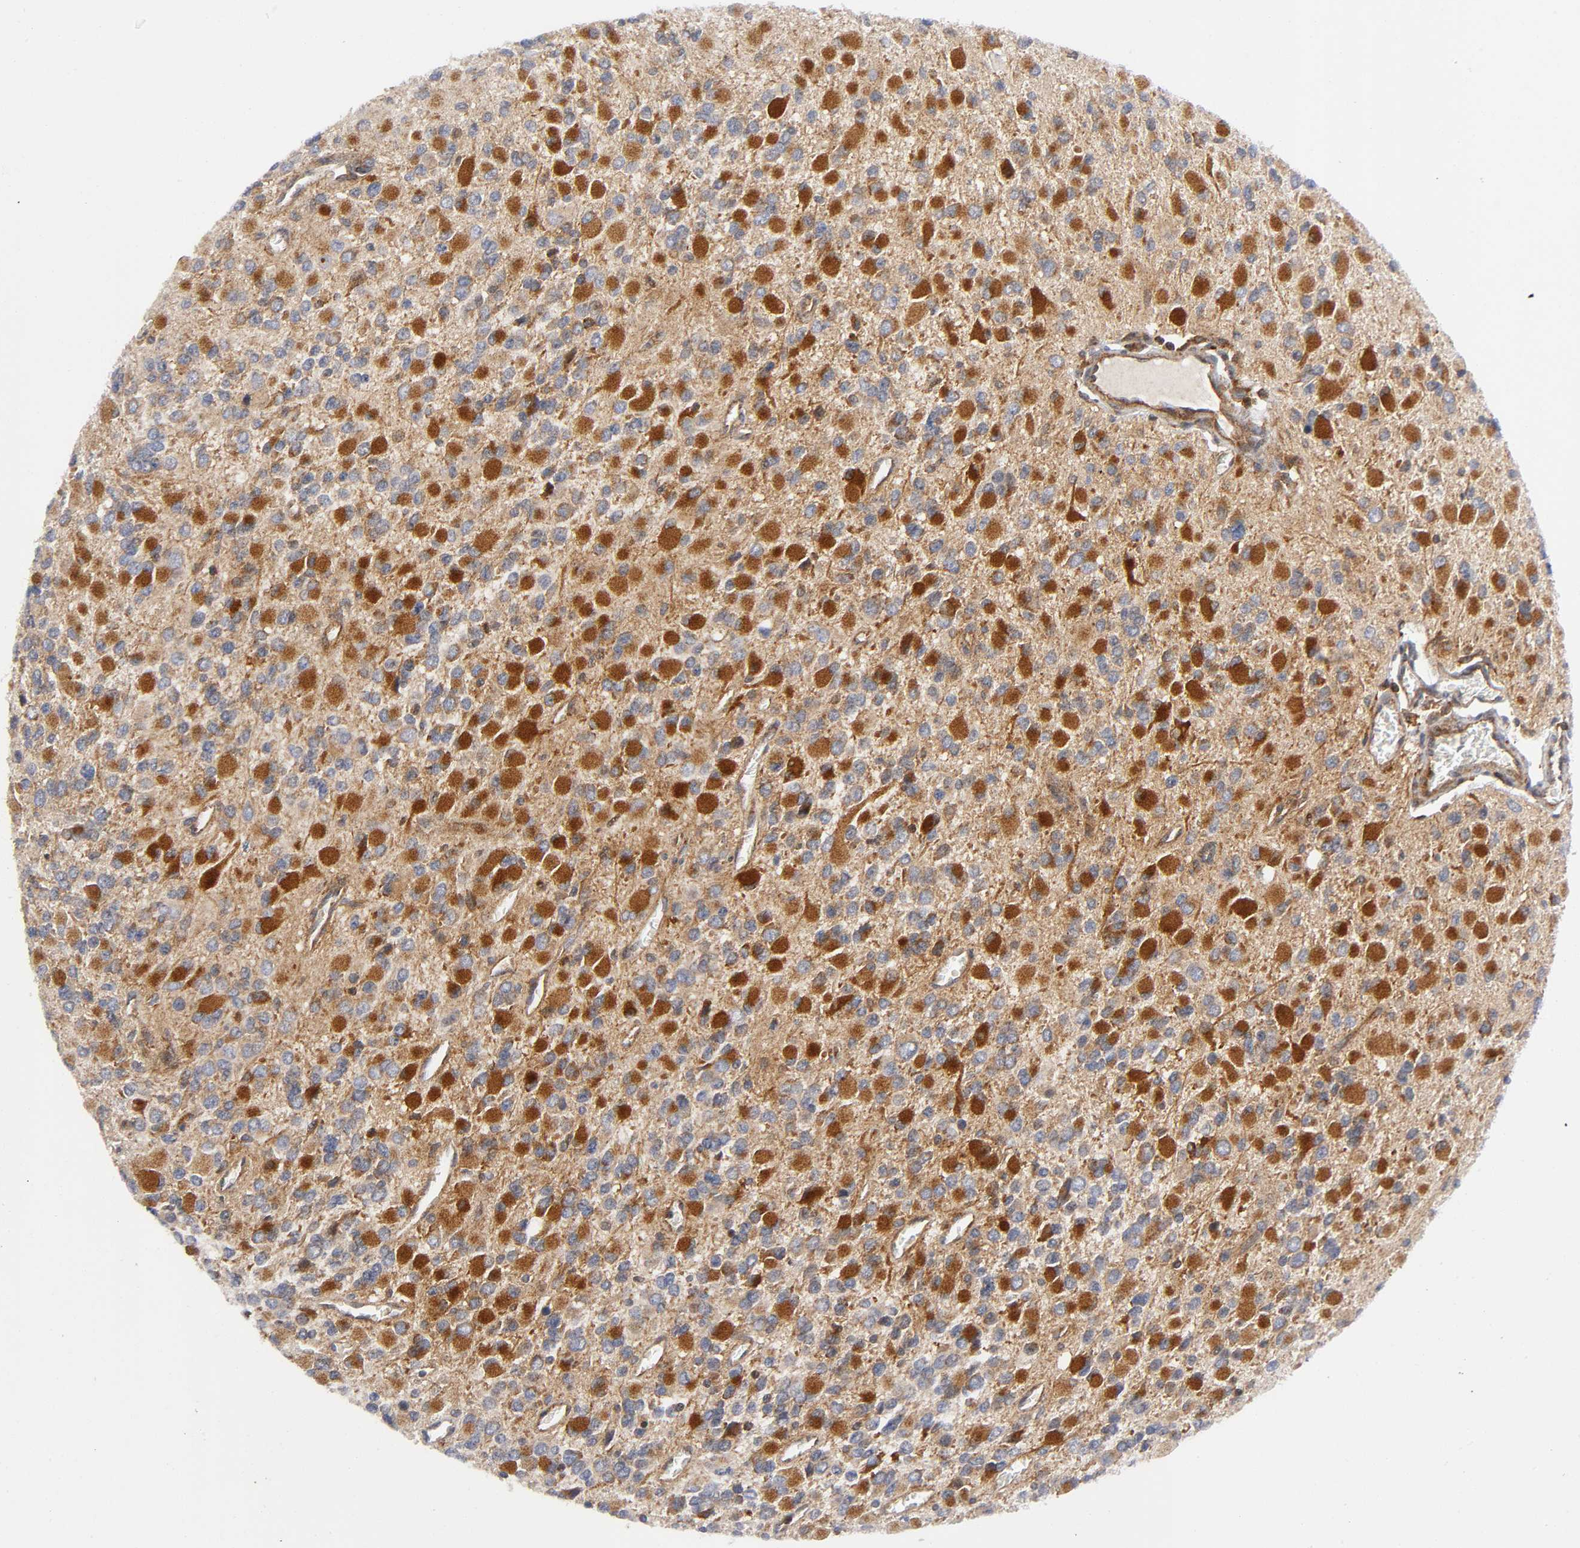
{"staining": {"intensity": "moderate", "quantity": ">75%", "location": "cytoplasmic/membranous"}, "tissue": "glioma", "cell_type": "Tumor cells", "image_type": "cancer", "snomed": [{"axis": "morphology", "description": "Glioma, malignant, Low grade"}, {"axis": "topography", "description": "Brain"}], "caption": "Tumor cells demonstrate moderate cytoplasmic/membranous expression in about >75% of cells in malignant low-grade glioma.", "gene": "EIF5", "patient": {"sex": "male", "age": 42}}